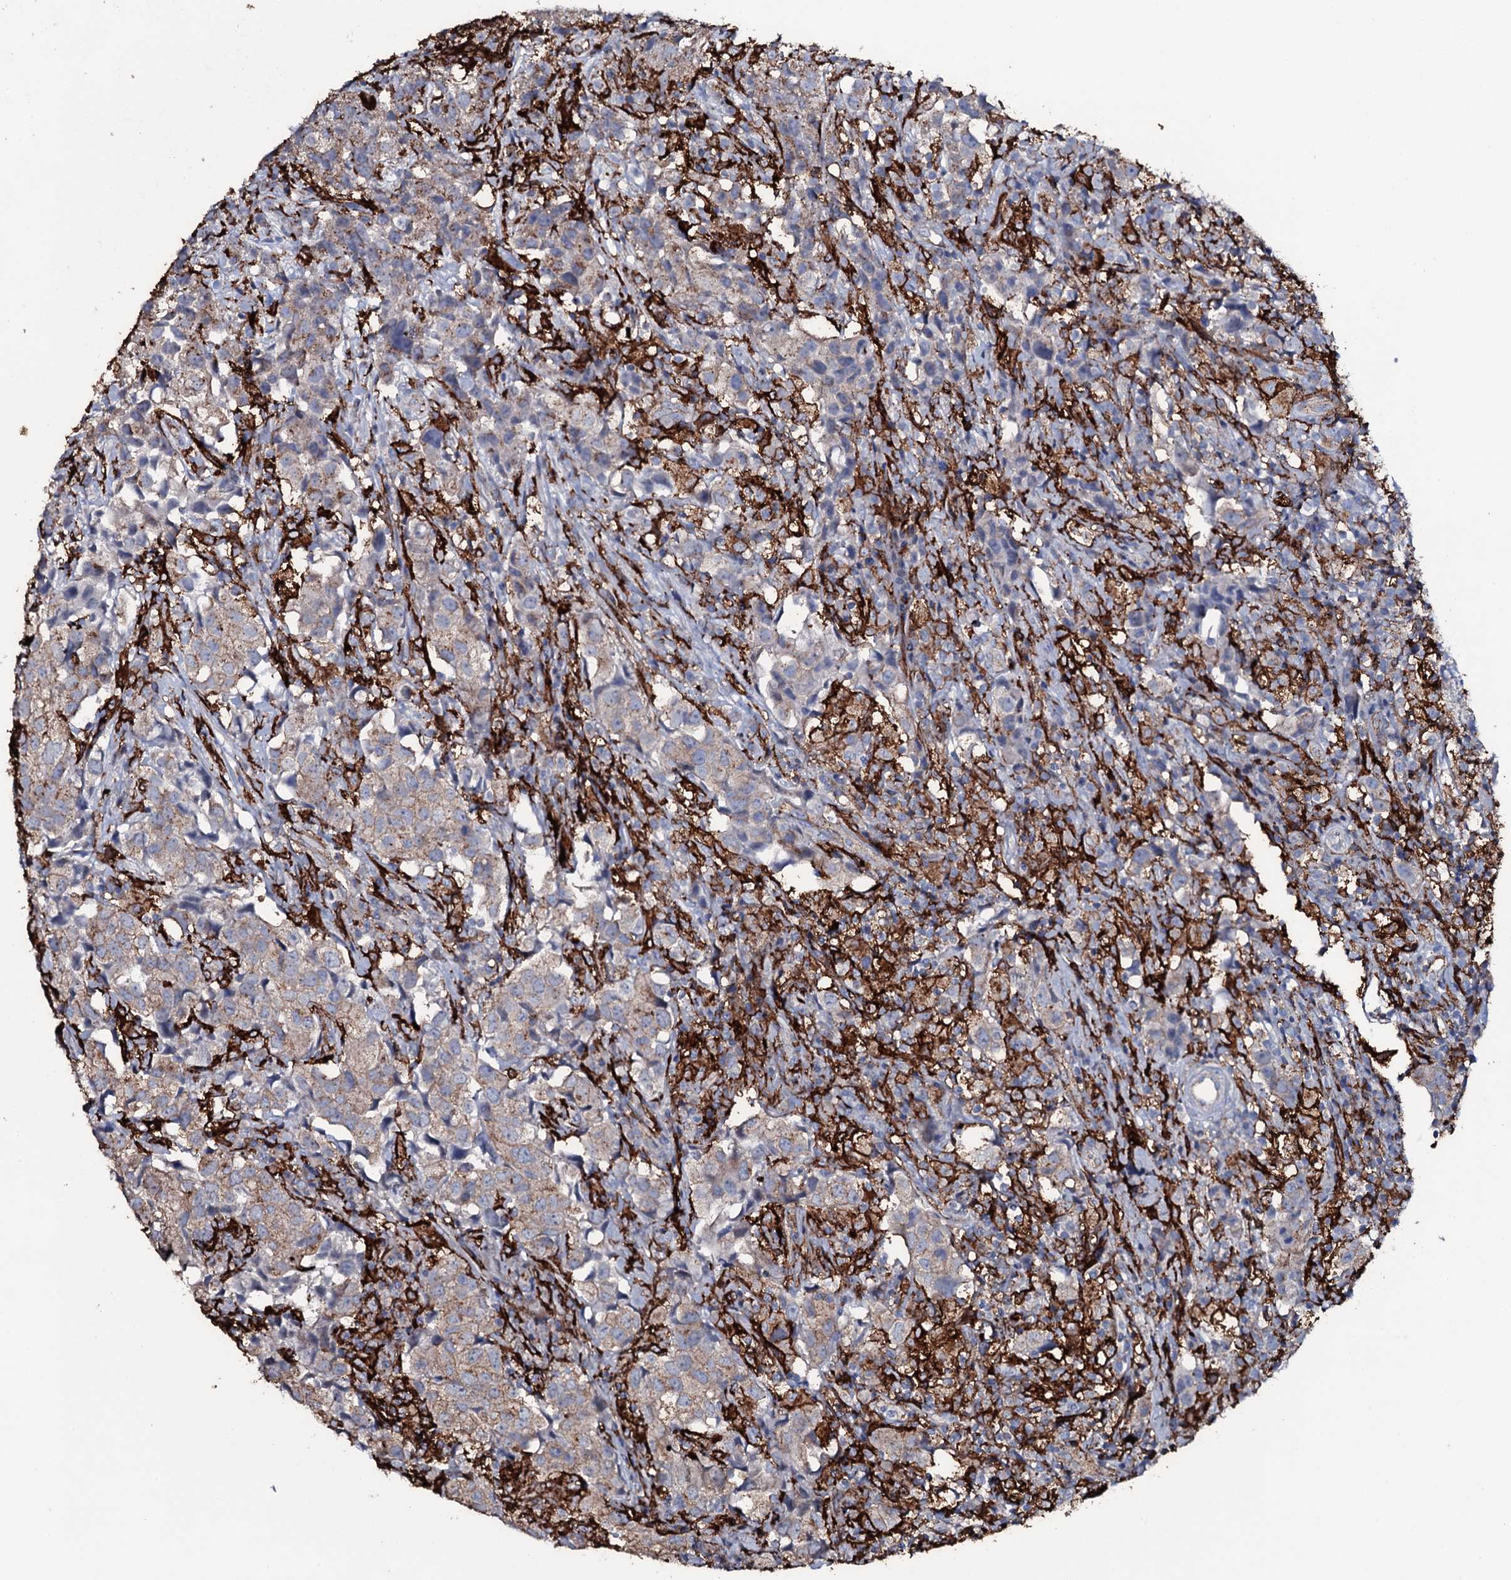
{"staining": {"intensity": "weak", "quantity": ">75%", "location": "cytoplasmic/membranous"}, "tissue": "urothelial cancer", "cell_type": "Tumor cells", "image_type": "cancer", "snomed": [{"axis": "morphology", "description": "Urothelial carcinoma, High grade"}, {"axis": "topography", "description": "Urinary bladder"}], "caption": "High-magnification brightfield microscopy of urothelial carcinoma (high-grade) stained with DAB (brown) and counterstained with hematoxylin (blue). tumor cells exhibit weak cytoplasmic/membranous expression is present in approximately>75% of cells.", "gene": "OSBPL2", "patient": {"sex": "female", "age": 75}}